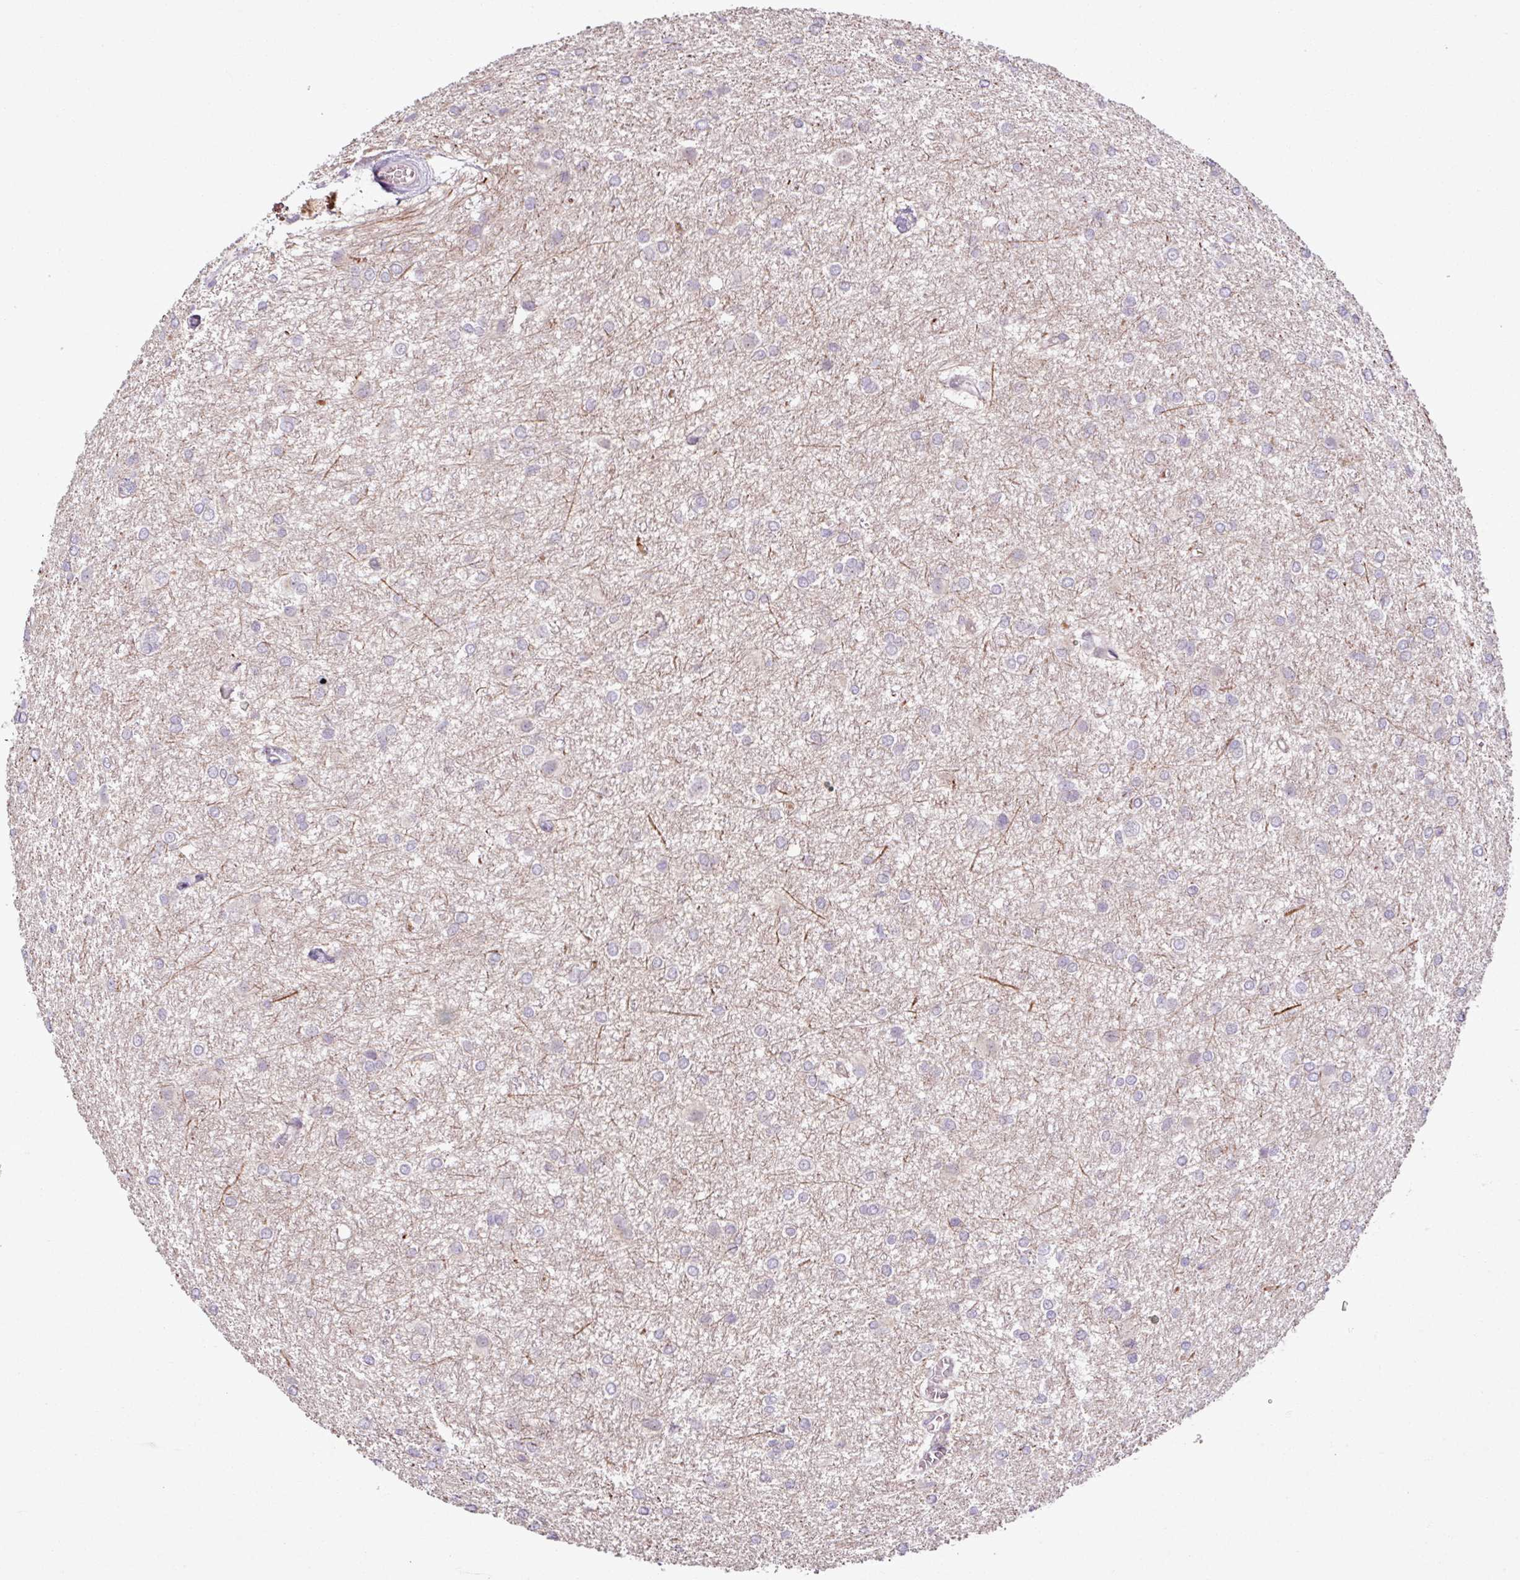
{"staining": {"intensity": "negative", "quantity": "none", "location": "none"}, "tissue": "glioma", "cell_type": "Tumor cells", "image_type": "cancer", "snomed": [{"axis": "morphology", "description": "Glioma, malignant, High grade"}, {"axis": "topography", "description": "Brain"}], "caption": "Immunohistochemistry micrograph of human glioma stained for a protein (brown), which exhibits no expression in tumor cells. (Brightfield microscopy of DAB (3,3'-diaminobenzidine) immunohistochemistry at high magnification).", "gene": "OGFOD3", "patient": {"sex": "female", "age": 50}}